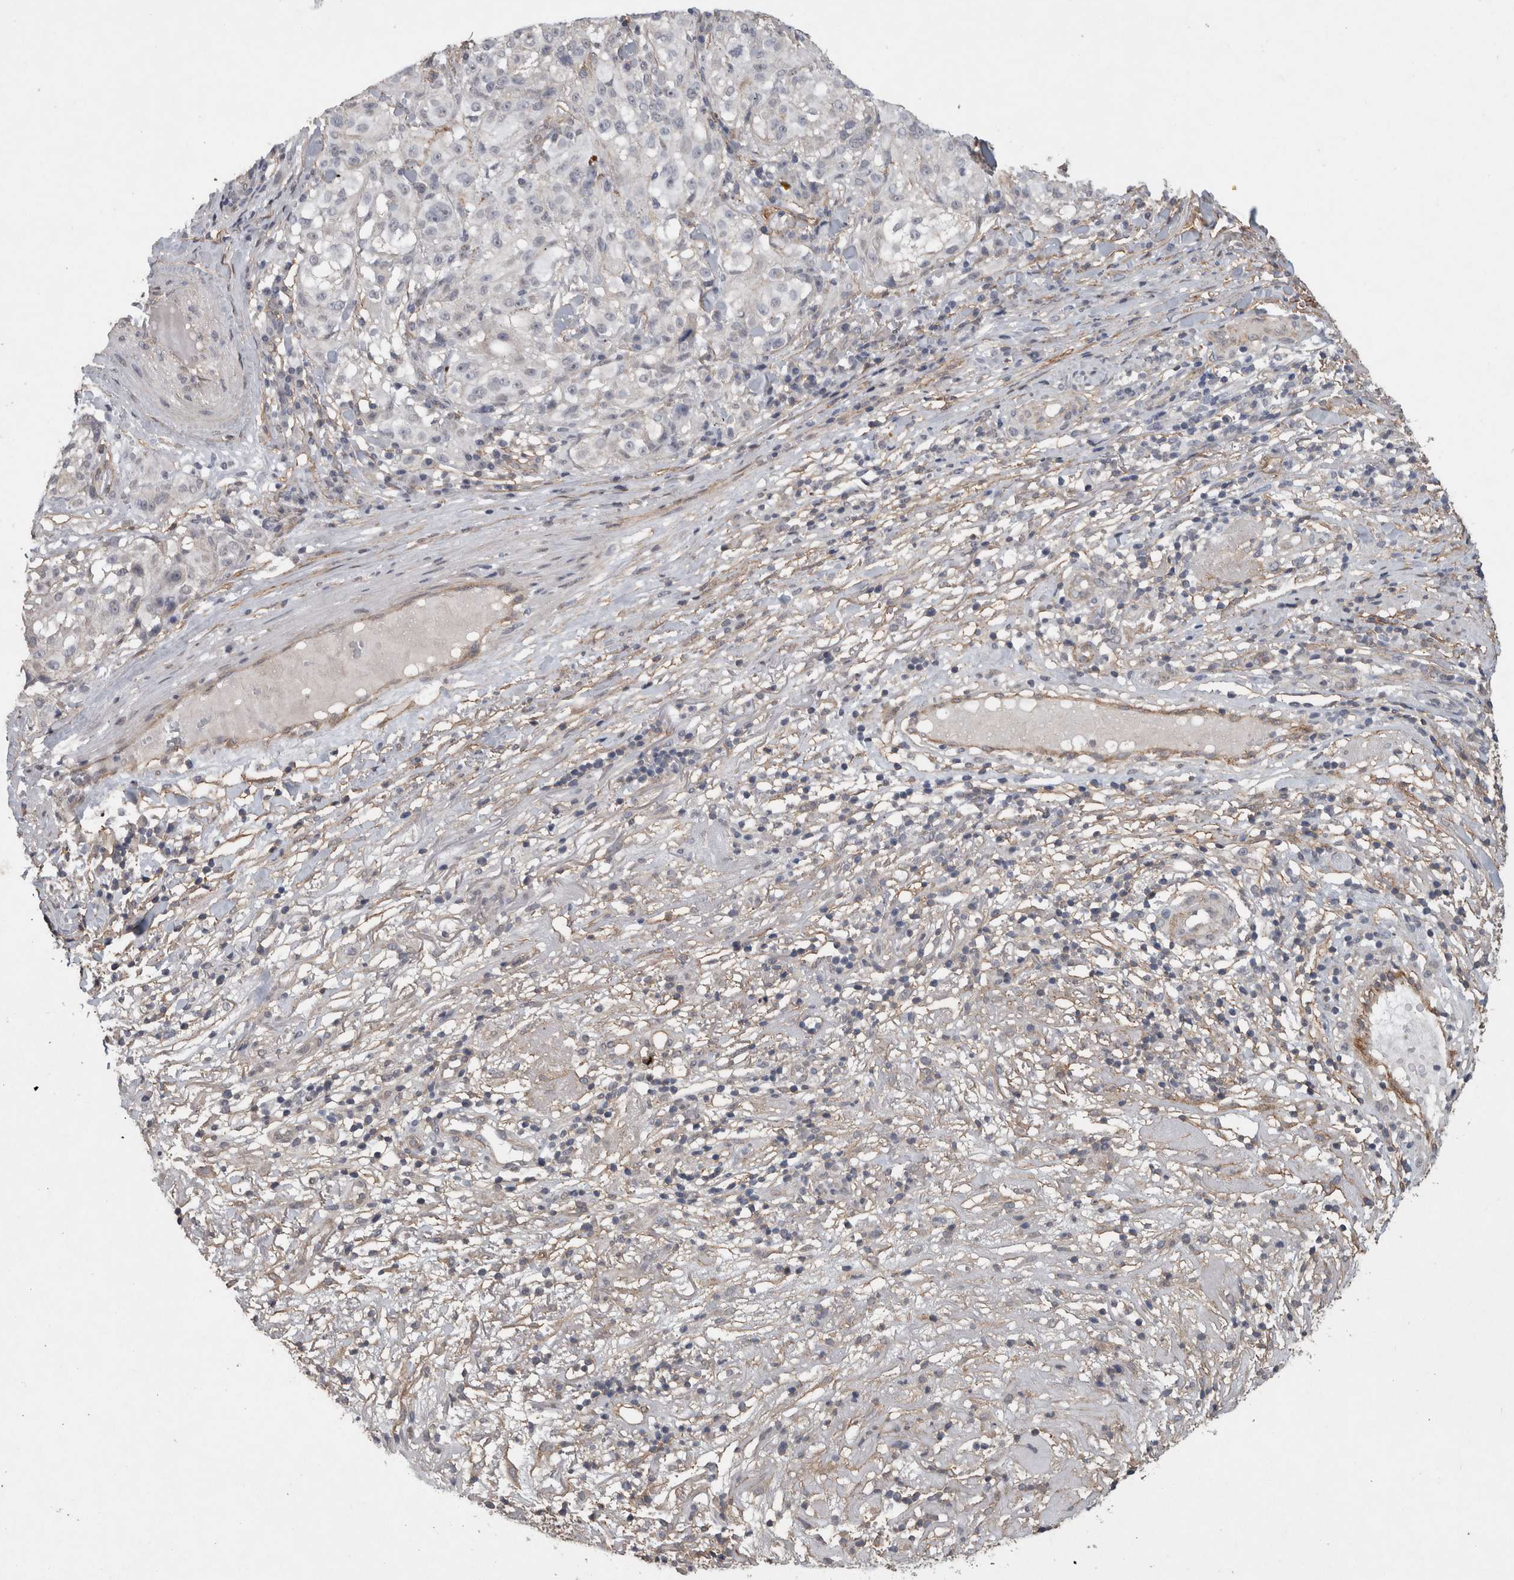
{"staining": {"intensity": "negative", "quantity": "none", "location": "none"}, "tissue": "melanoma", "cell_type": "Tumor cells", "image_type": "cancer", "snomed": [{"axis": "morphology", "description": "Necrosis, NOS"}, {"axis": "morphology", "description": "Malignant melanoma, NOS"}, {"axis": "topography", "description": "Skin"}], "caption": "The histopathology image reveals no significant staining in tumor cells of melanoma.", "gene": "RECK", "patient": {"sex": "female", "age": 87}}